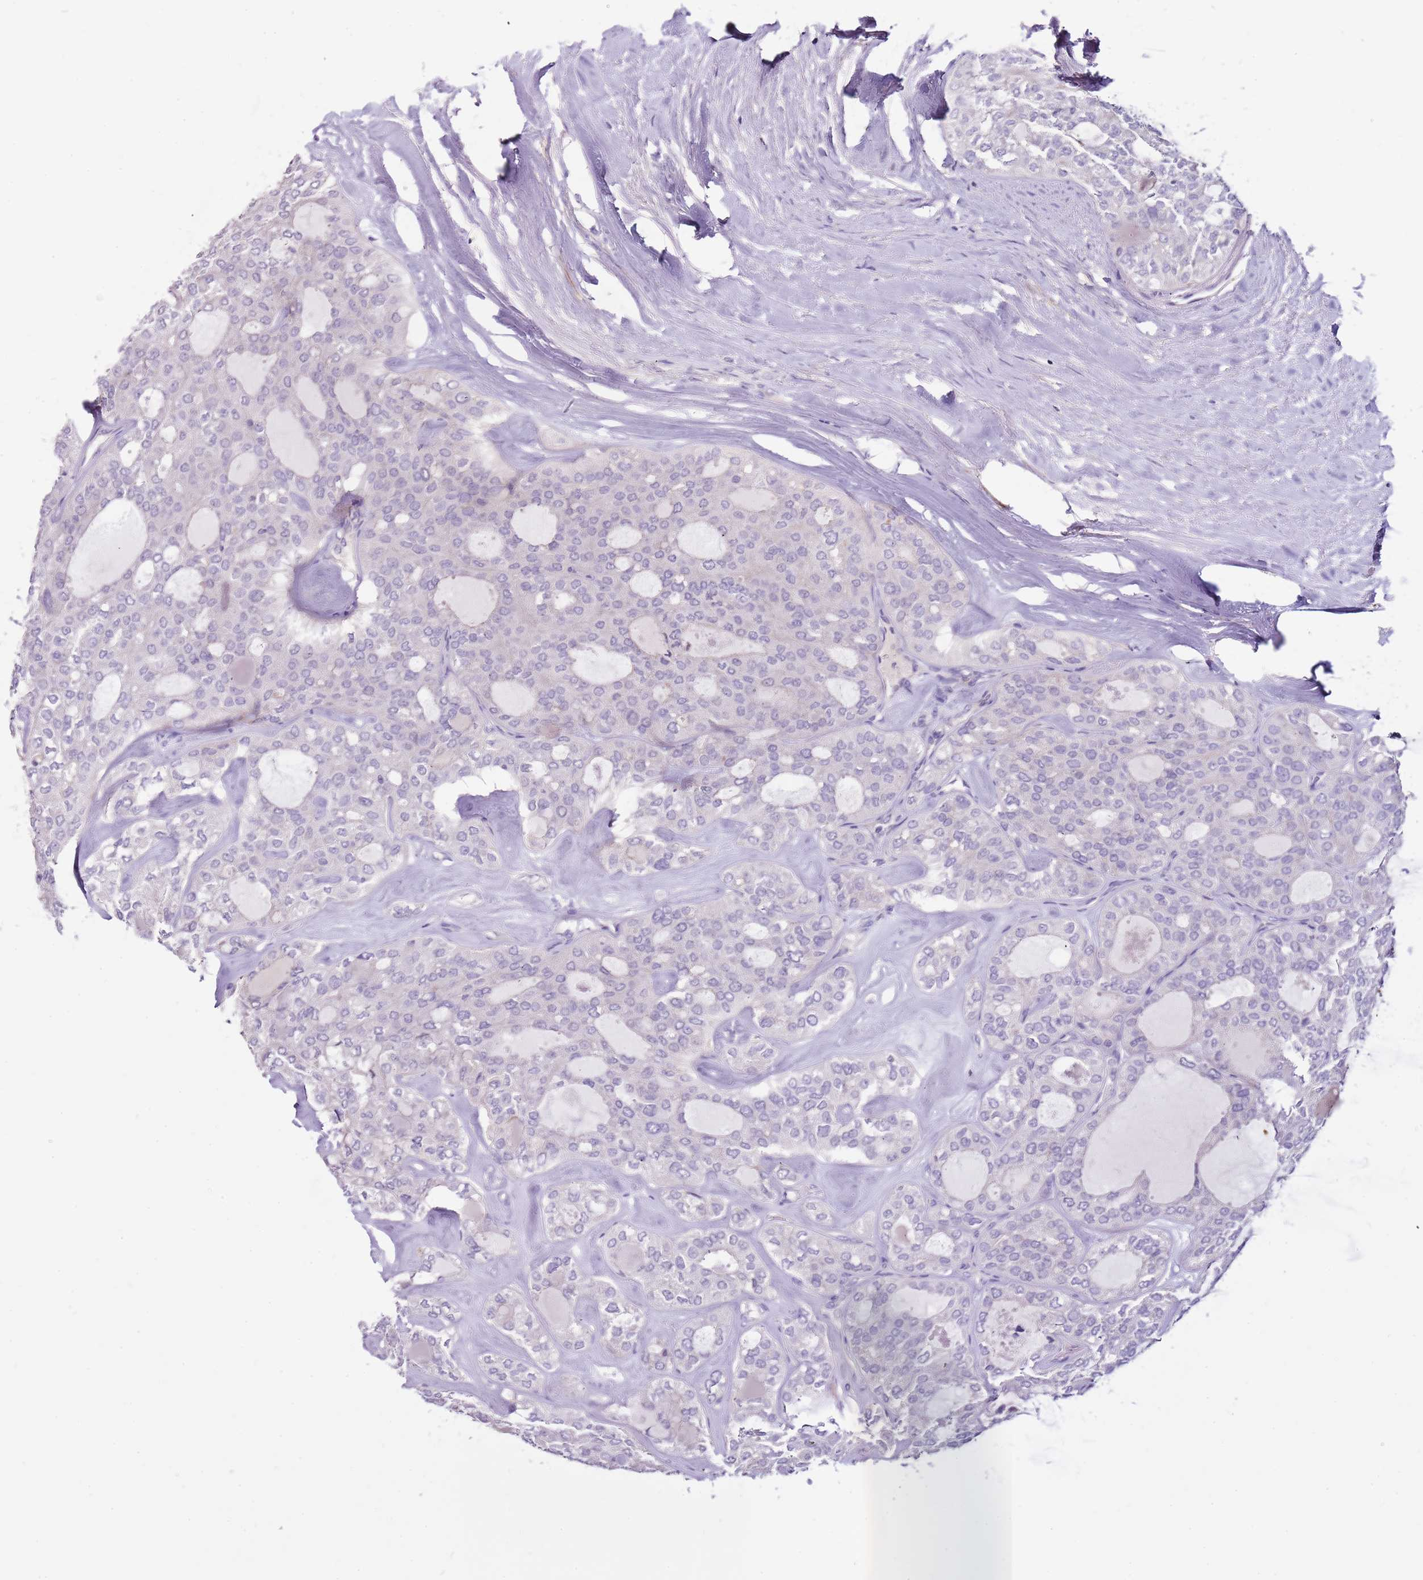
{"staining": {"intensity": "negative", "quantity": "none", "location": "none"}, "tissue": "thyroid cancer", "cell_type": "Tumor cells", "image_type": "cancer", "snomed": [{"axis": "morphology", "description": "Follicular adenoma carcinoma, NOS"}, {"axis": "topography", "description": "Thyroid gland"}], "caption": "Tumor cells are negative for protein expression in human thyroid follicular adenoma carcinoma.", "gene": "NKX2-3", "patient": {"sex": "male", "age": 75}}